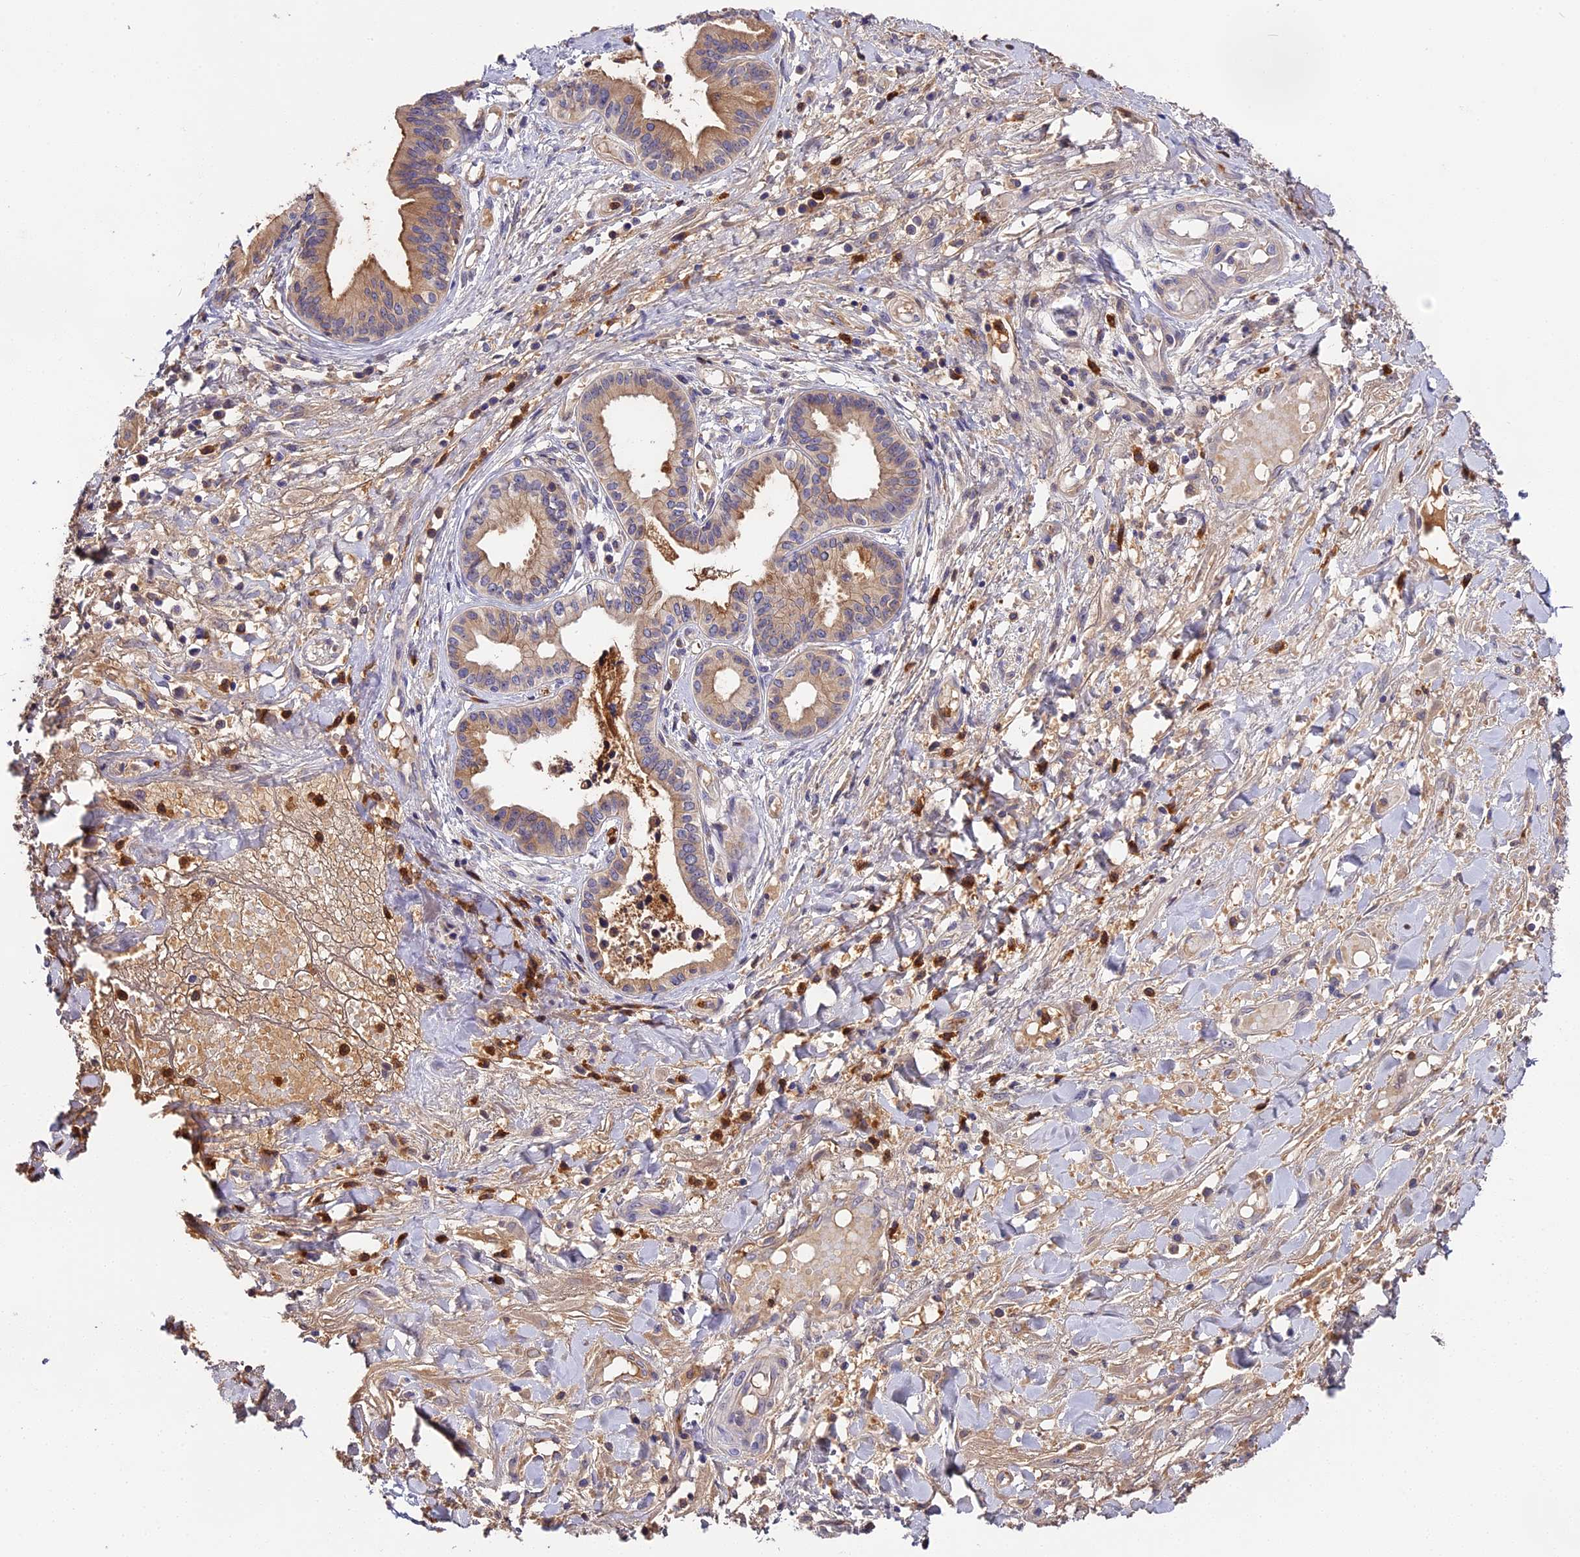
{"staining": {"intensity": "moderate", "quantity": "25%-75%", "location": "cytoplasmic/membranous"}, "tissue": "pancreatic cancer", "cell_type": "Tumor cells", "image_type": "cancer", "snomed": [{"axis": "morphology", "description": "Adenocarcinoma, NOS"}, {"axis": "topography", "description": "Pancreas"}], "caption": "Human pancreatic cancer stained with a protein marker reveals moderate staining in tumor cells.", "gene": "ADGRD1", "patient": {"sex": "female", "age": 50}}